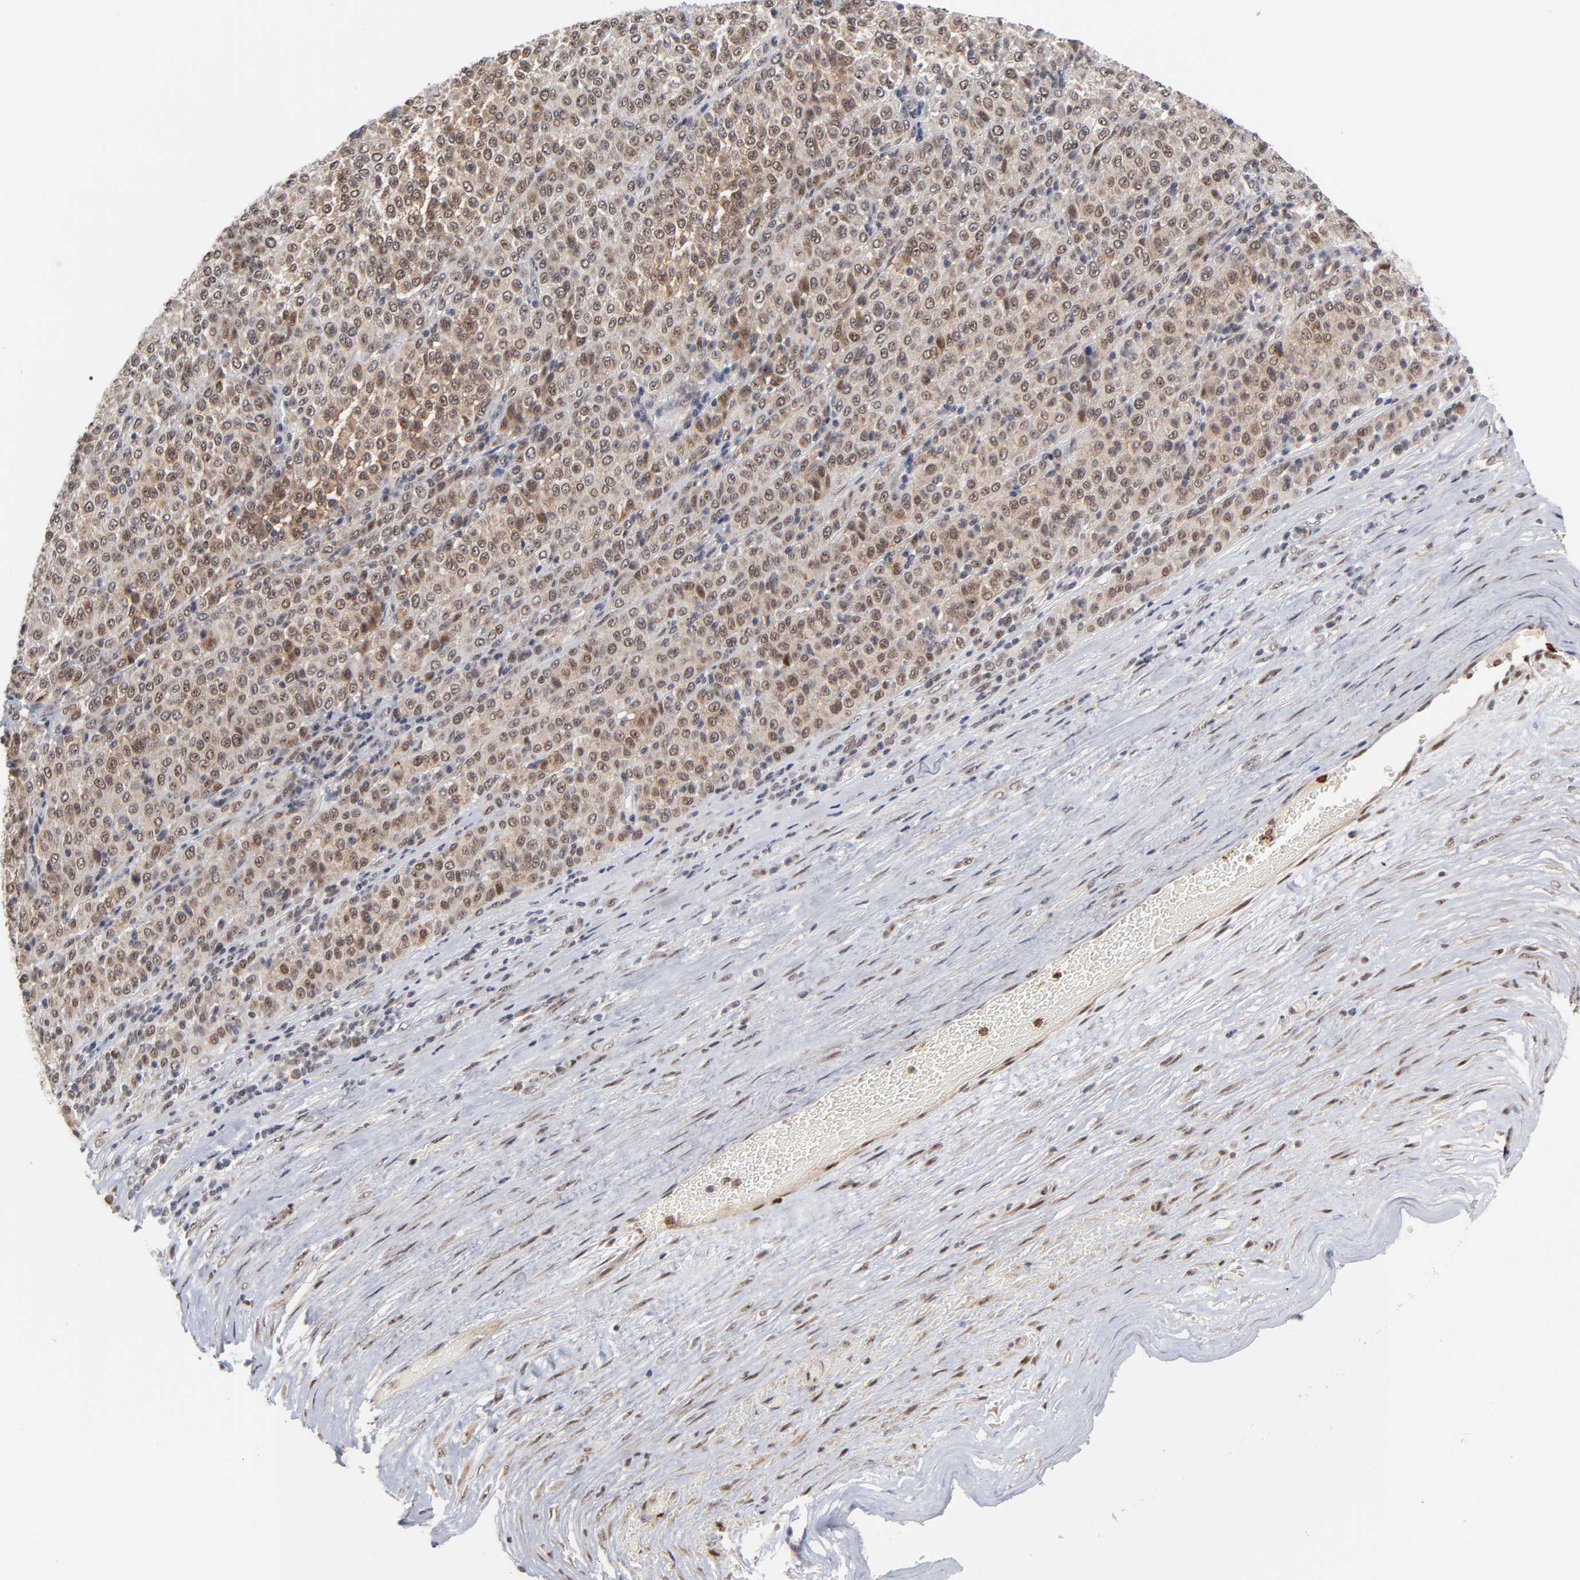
{"staining": {"intensity": "weak", "quantity": ">75%", "location": "cytoplasmic/membranous,nuclear"}, "tissue": "melanoma", "cell_type": "Tumor cells", "image_type": "cancer", "snomed": [{"axis": "morphology", "description": "Malignant melanoma, Metastatic site"}, {"axis": "topography", "description": "Pancreas"}], "caption": "A low amount of weak cytoplasmic/membranous and nuclear positivity is appreciated in about >75% of tumor cells in melanoma tissue.", "gene": "ZNF419", "patient": {"sex": "female", "age": 30}}